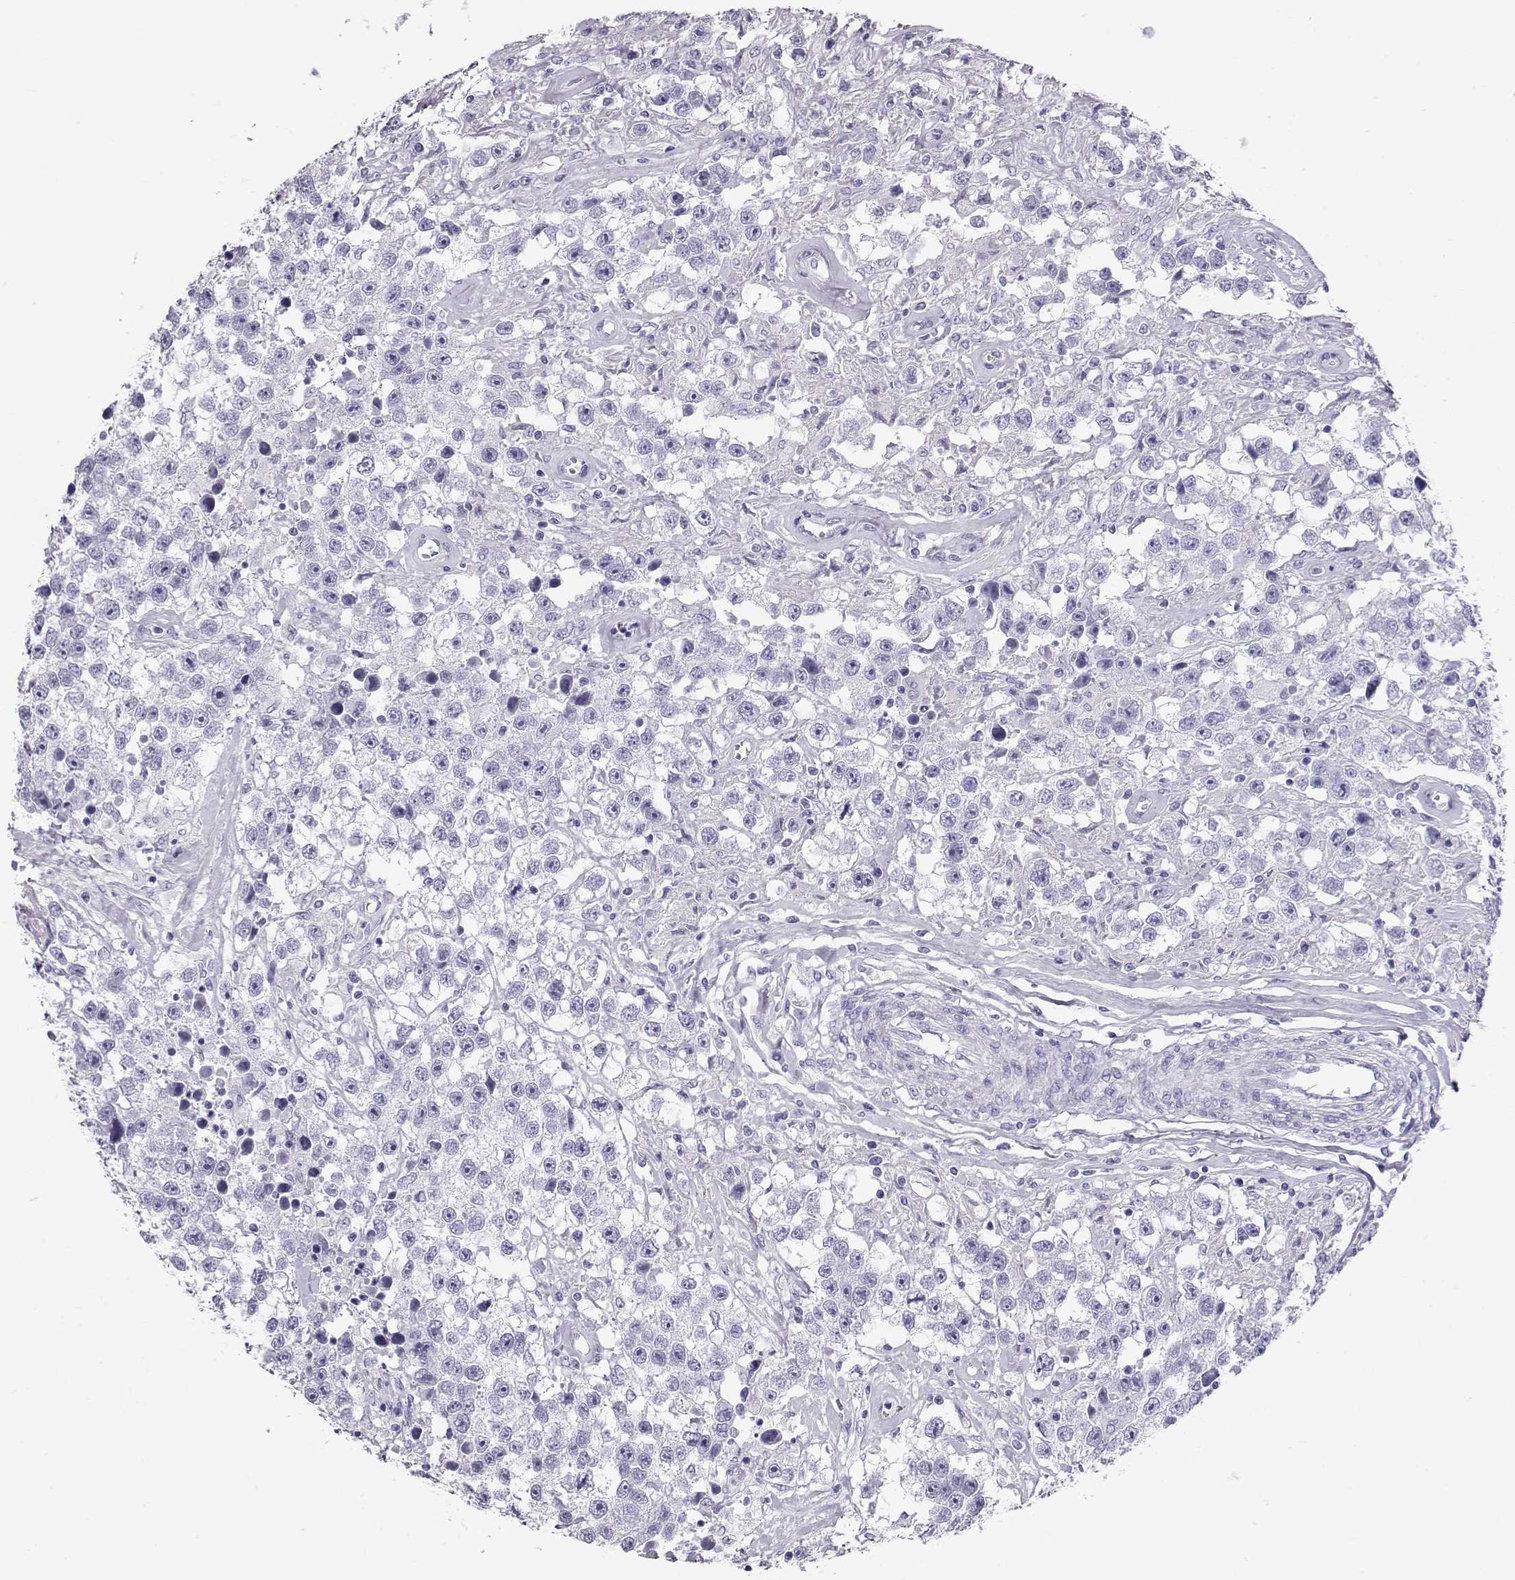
{"staining": {"intensity": "negative", "quantity": "none", "location": "none"}, "tissue": "testis cancer", "cell_type": "Tumor cells", "image_type": "cancer", "snomed": [{"axis": "morphology", "description": "Seminoma, NOS"}, {"axis": "topography", "description": "Testis"}], "caption": "Human testis cancer (seminoma) stained for a protein using immunohistochemistry displays no positivity in tumor cells.", "gene": "RD3", "patient": {"sex": "male", "age": 43}}